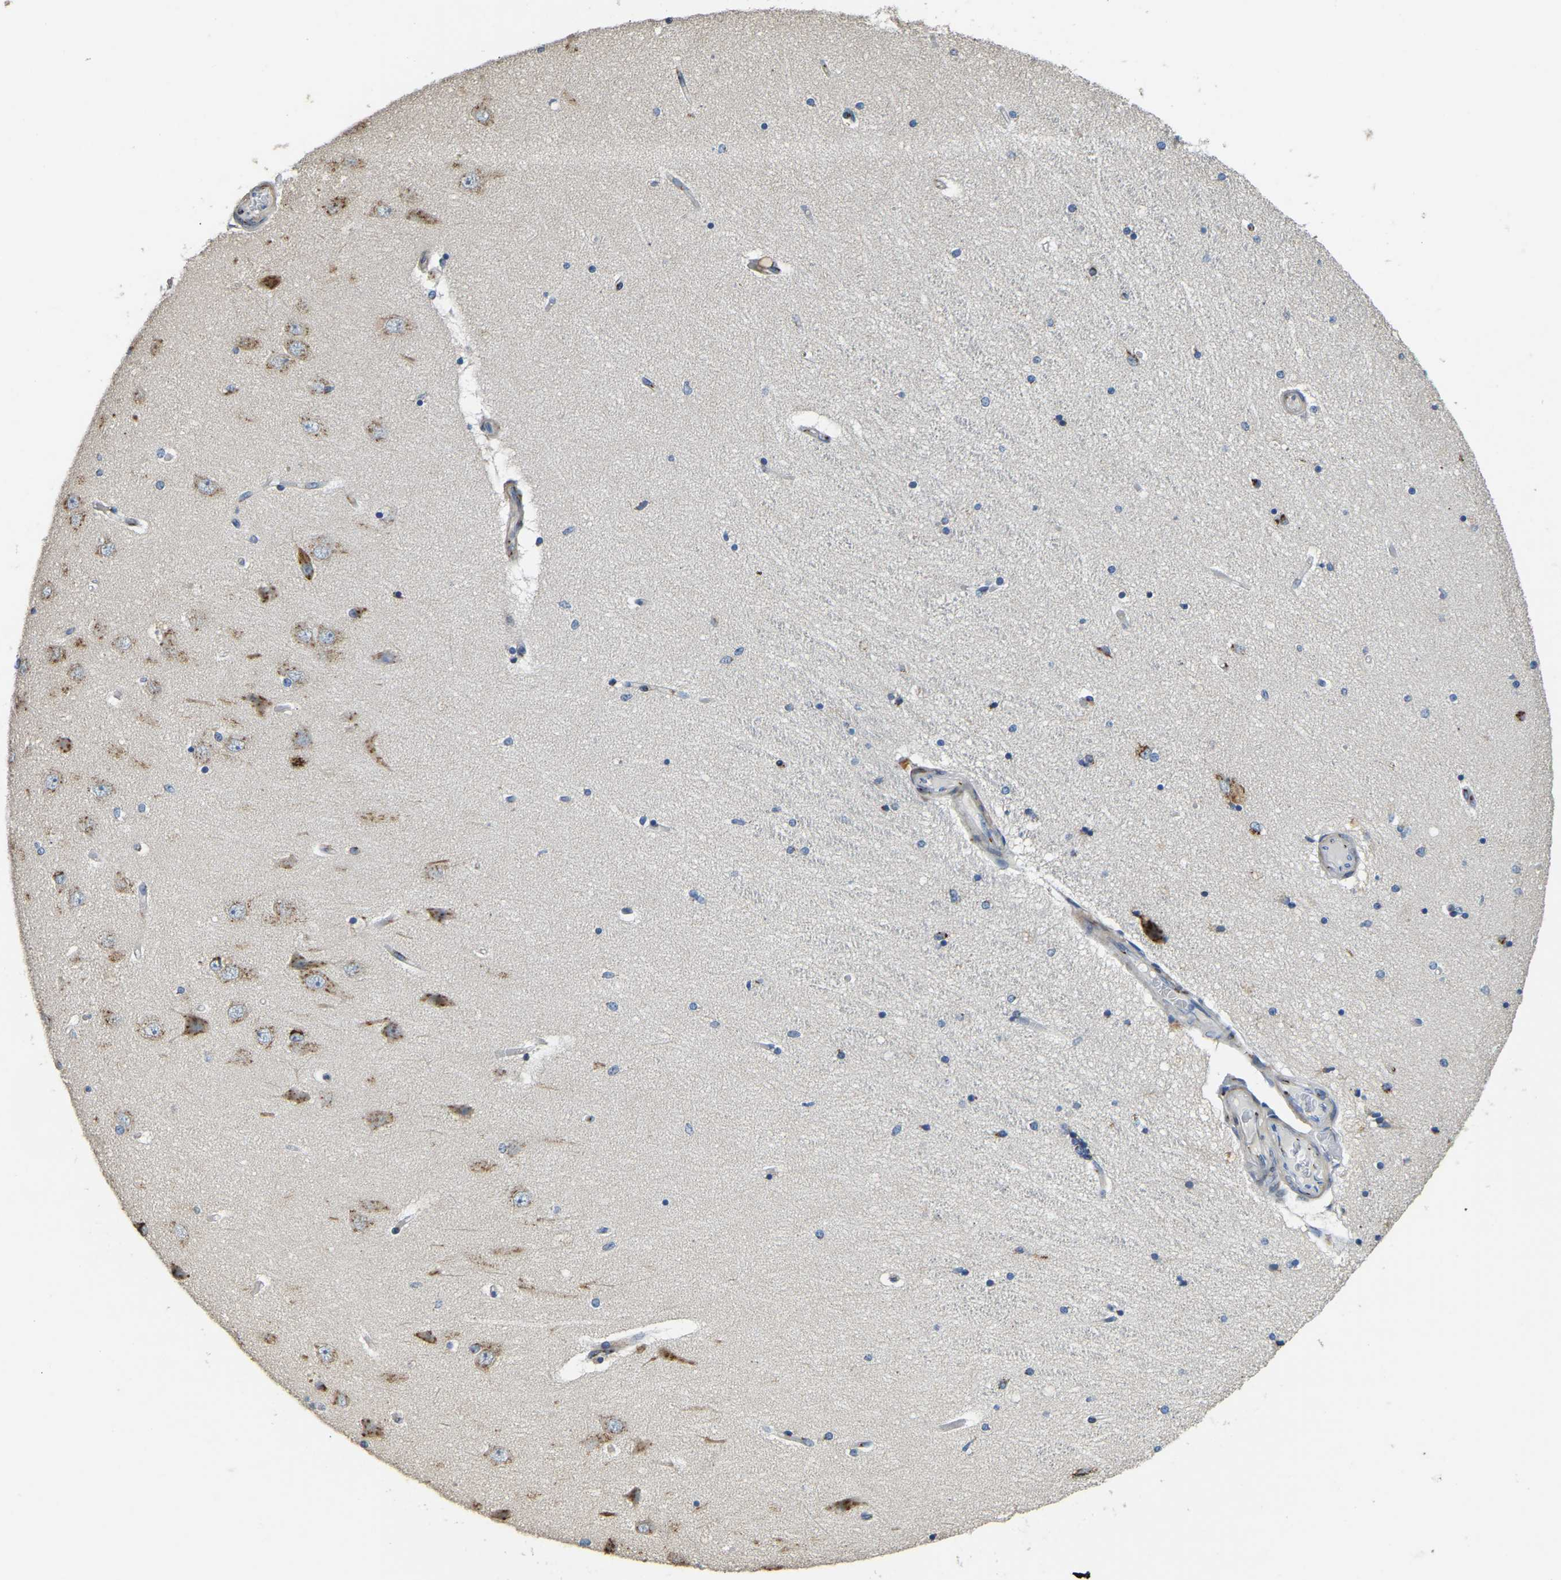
{"staining": {"intensity": "moderate", "quantity": "<25%", "location": "cytoplasmic/membranous"}, "tissue": "hippocampus", "cell_type": "Glial cells", "image_type": "normal", "snomed": [{"axis": "morphology", "description": "Normal tissue, NOS"}, {"axis": "topography", "description": "Hippocampus"}], "caption": "Immunohistochemical staining of benign human hippocampus reveals <25% levels of moderate cytoplasmic/membranous protein staining in about <25% of glial cells.", "gene": "FAM174A", "patient": {"sex": "female", "age": 54}}